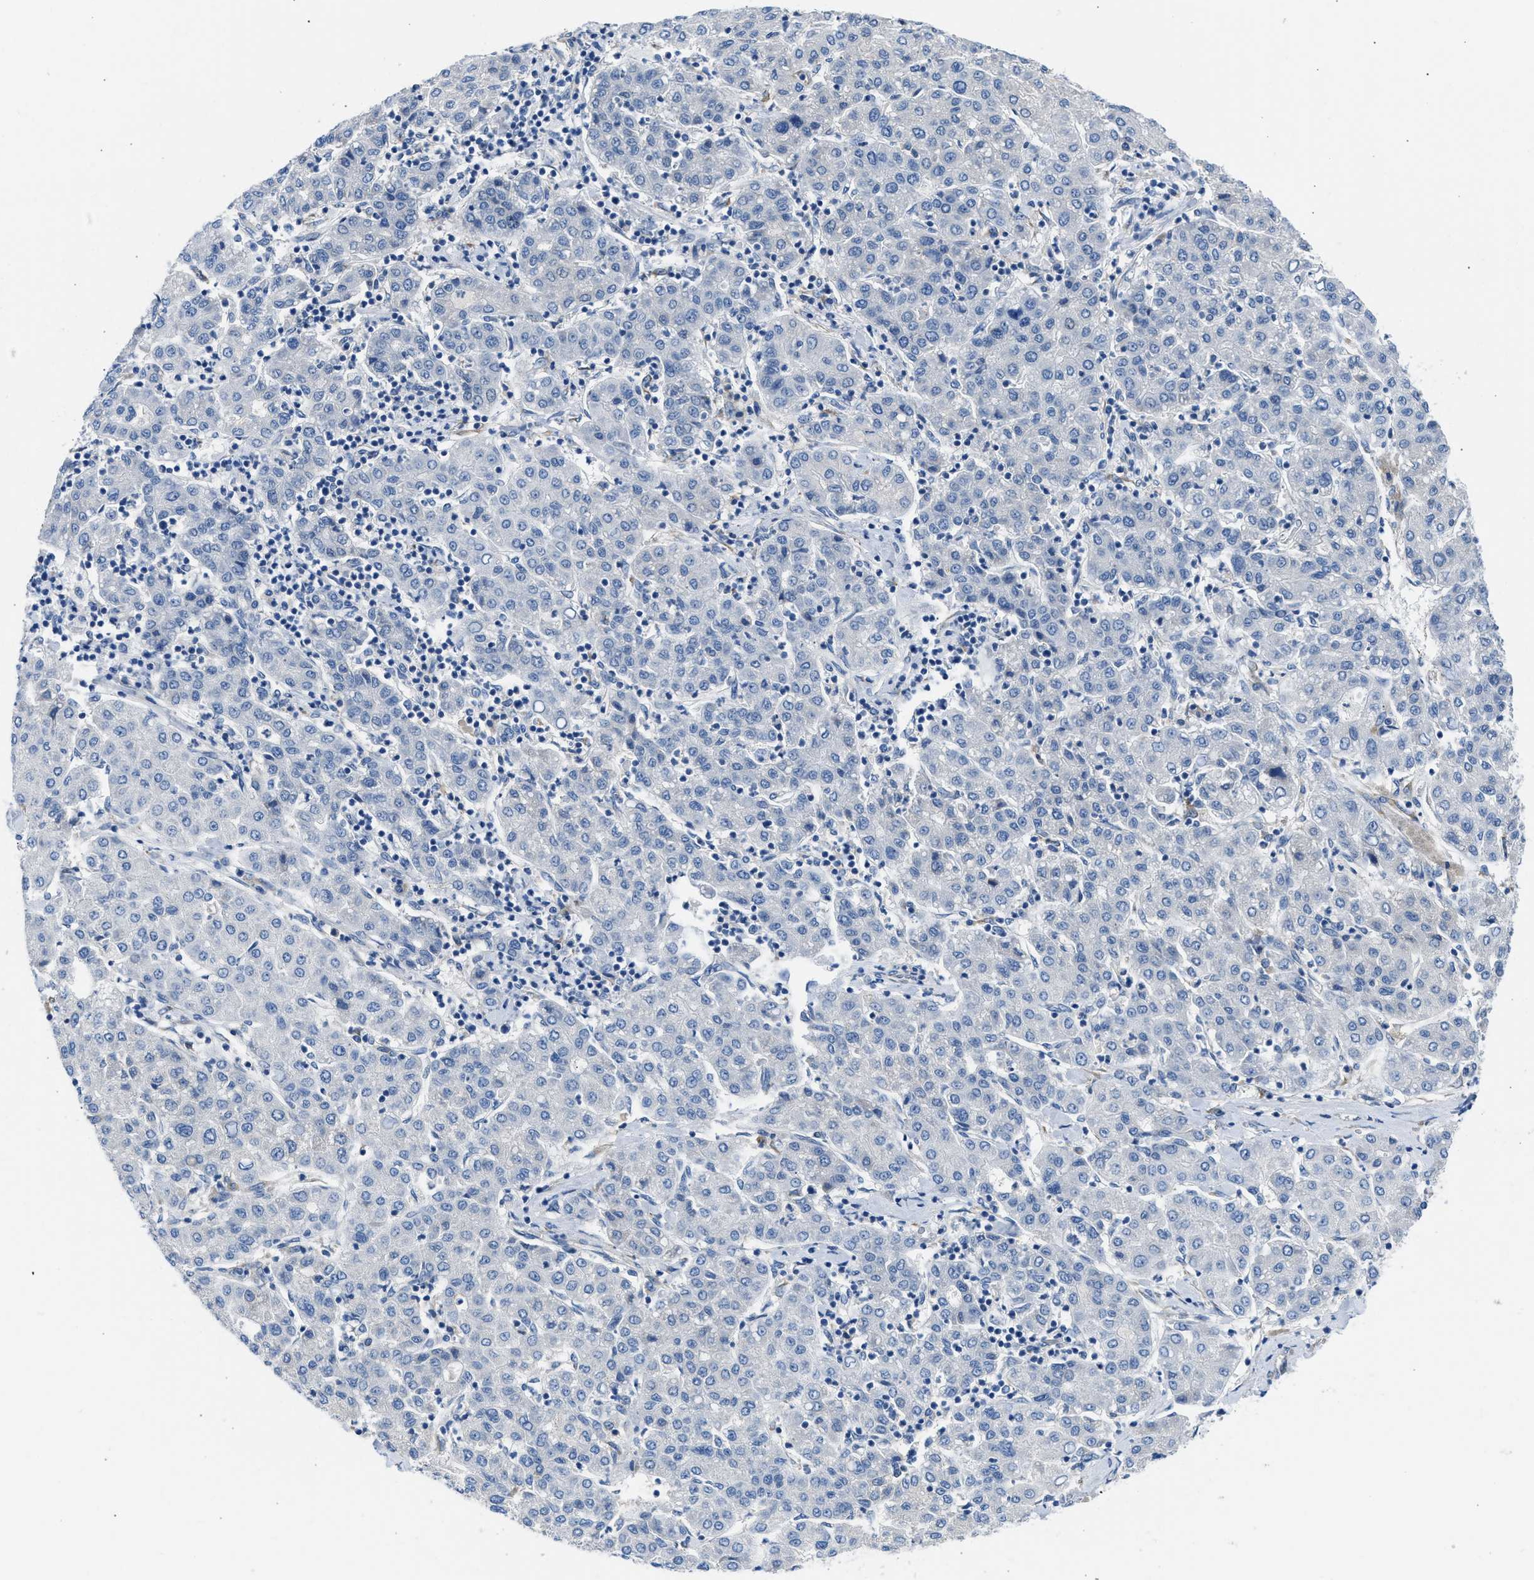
{"staining": {"intensity": "negative", "quantity": "none", "location": "none"}, "tissue": "liver cancer", "cell_type": "Tumor cells", "image_type": "cancer", "snomed": [{"axis": "morphology", "description": "Carcinoma, Hepatocellular, NOS"}, {"axis": "topography", "description": "Liver"}], "caption": "This image is of liver cancer (hepatocellular carcinoma) stained with immunohistochemistry to label a protein in brown with the nuclei are counter-stained blue. There is no positivity in tumor cells.", "gene": "BNC2", "patient": {"sex": "male", "age": 65}}